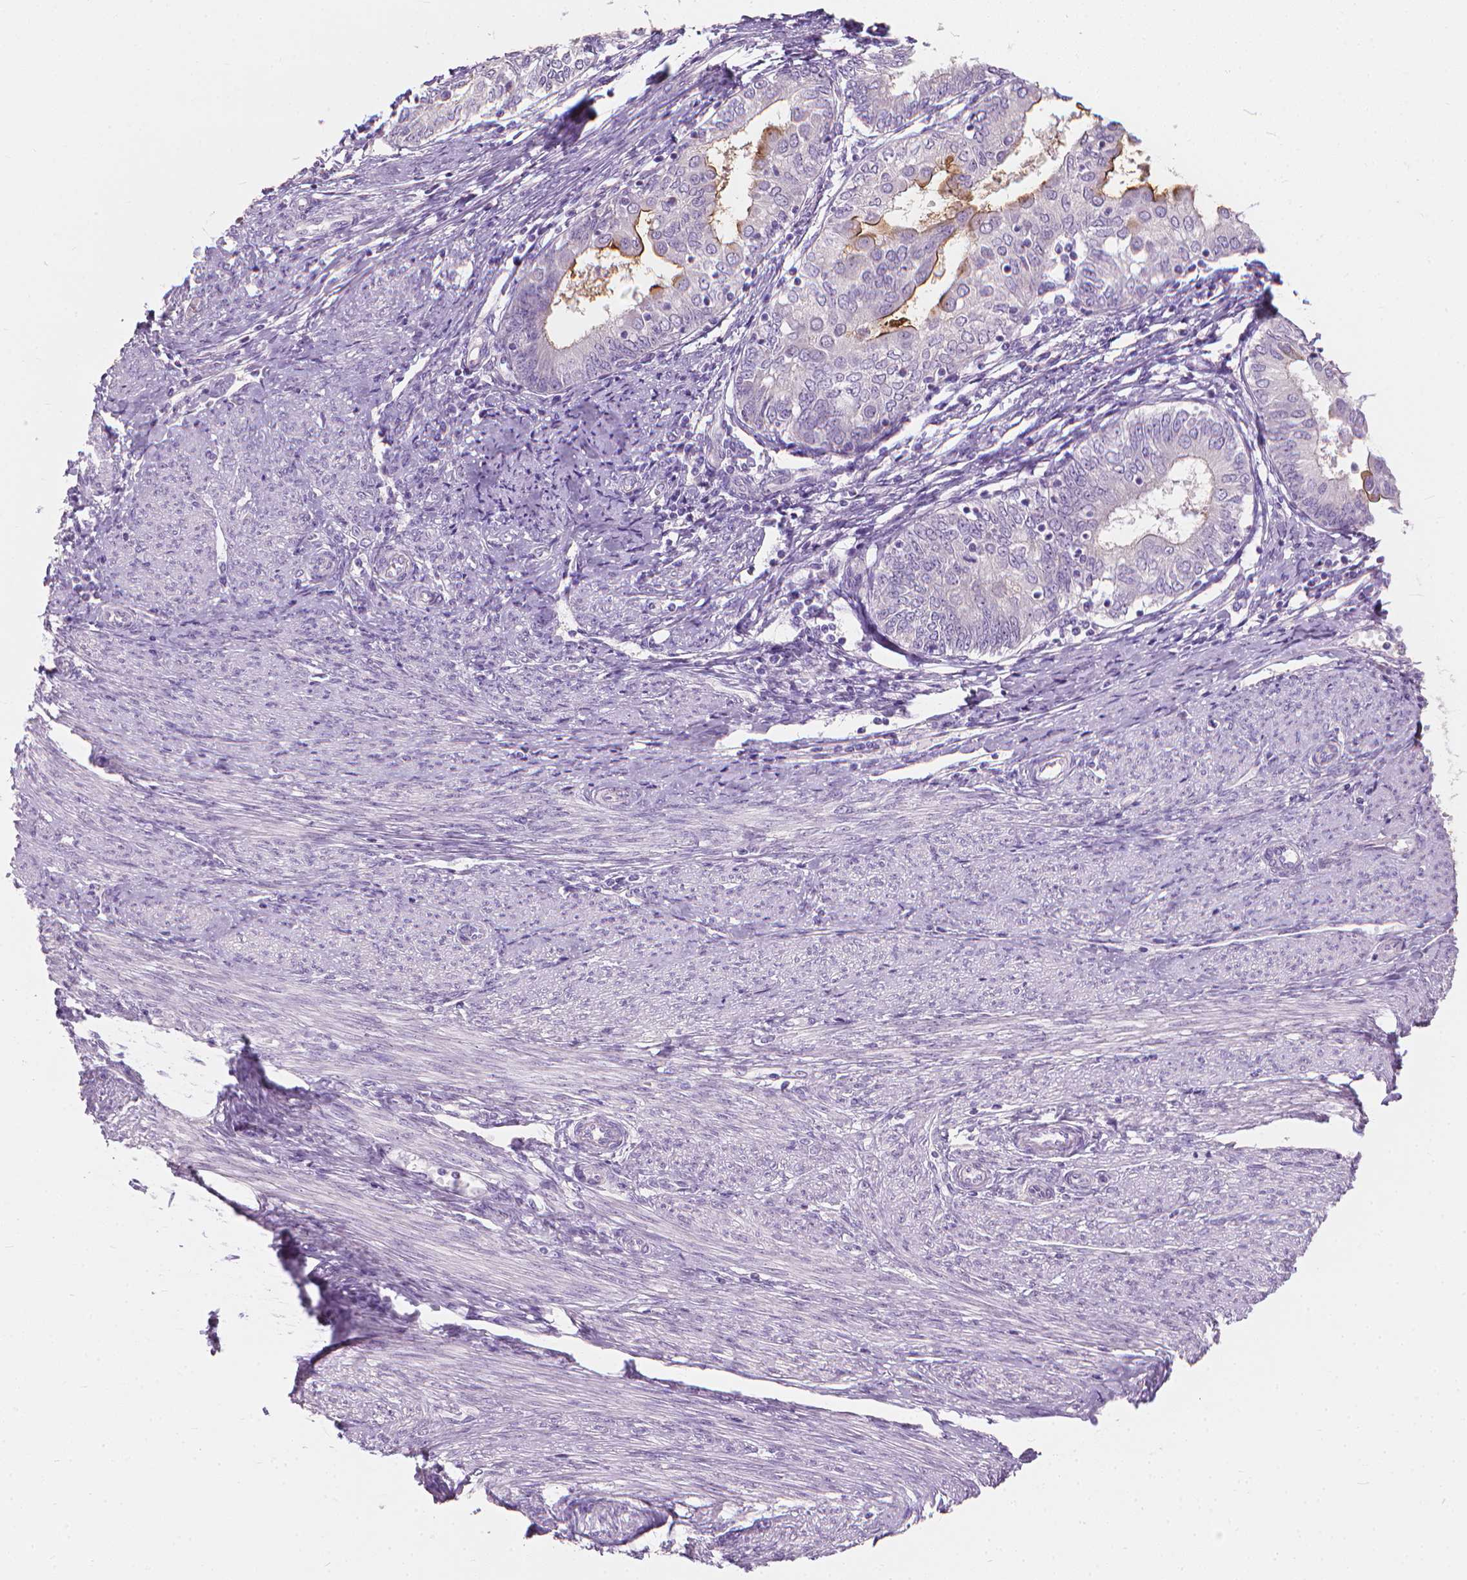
{"staining": {"intensity": "moderate", "quantity": "<25%", "location": "cytoplasmic/membranous"}, "tissue": "endometrial cancer", "cell_type": "Tumor cells", "image_type": "cancer", "snomed": [{"axis": "morphology", "description": "Adenocarcinoma, NOS"}, {"axis": "topography", "description": "Endometrium"}], "caption": "Brown immunohistochemical staining in human endometrial cancer (adenocarcinoma) shows moderate cytoplasmic/membranous staining in approximately <25% of tumor cells.", "gene": "GPRC5A", "patient": {"sex": "female", "age": 68}}